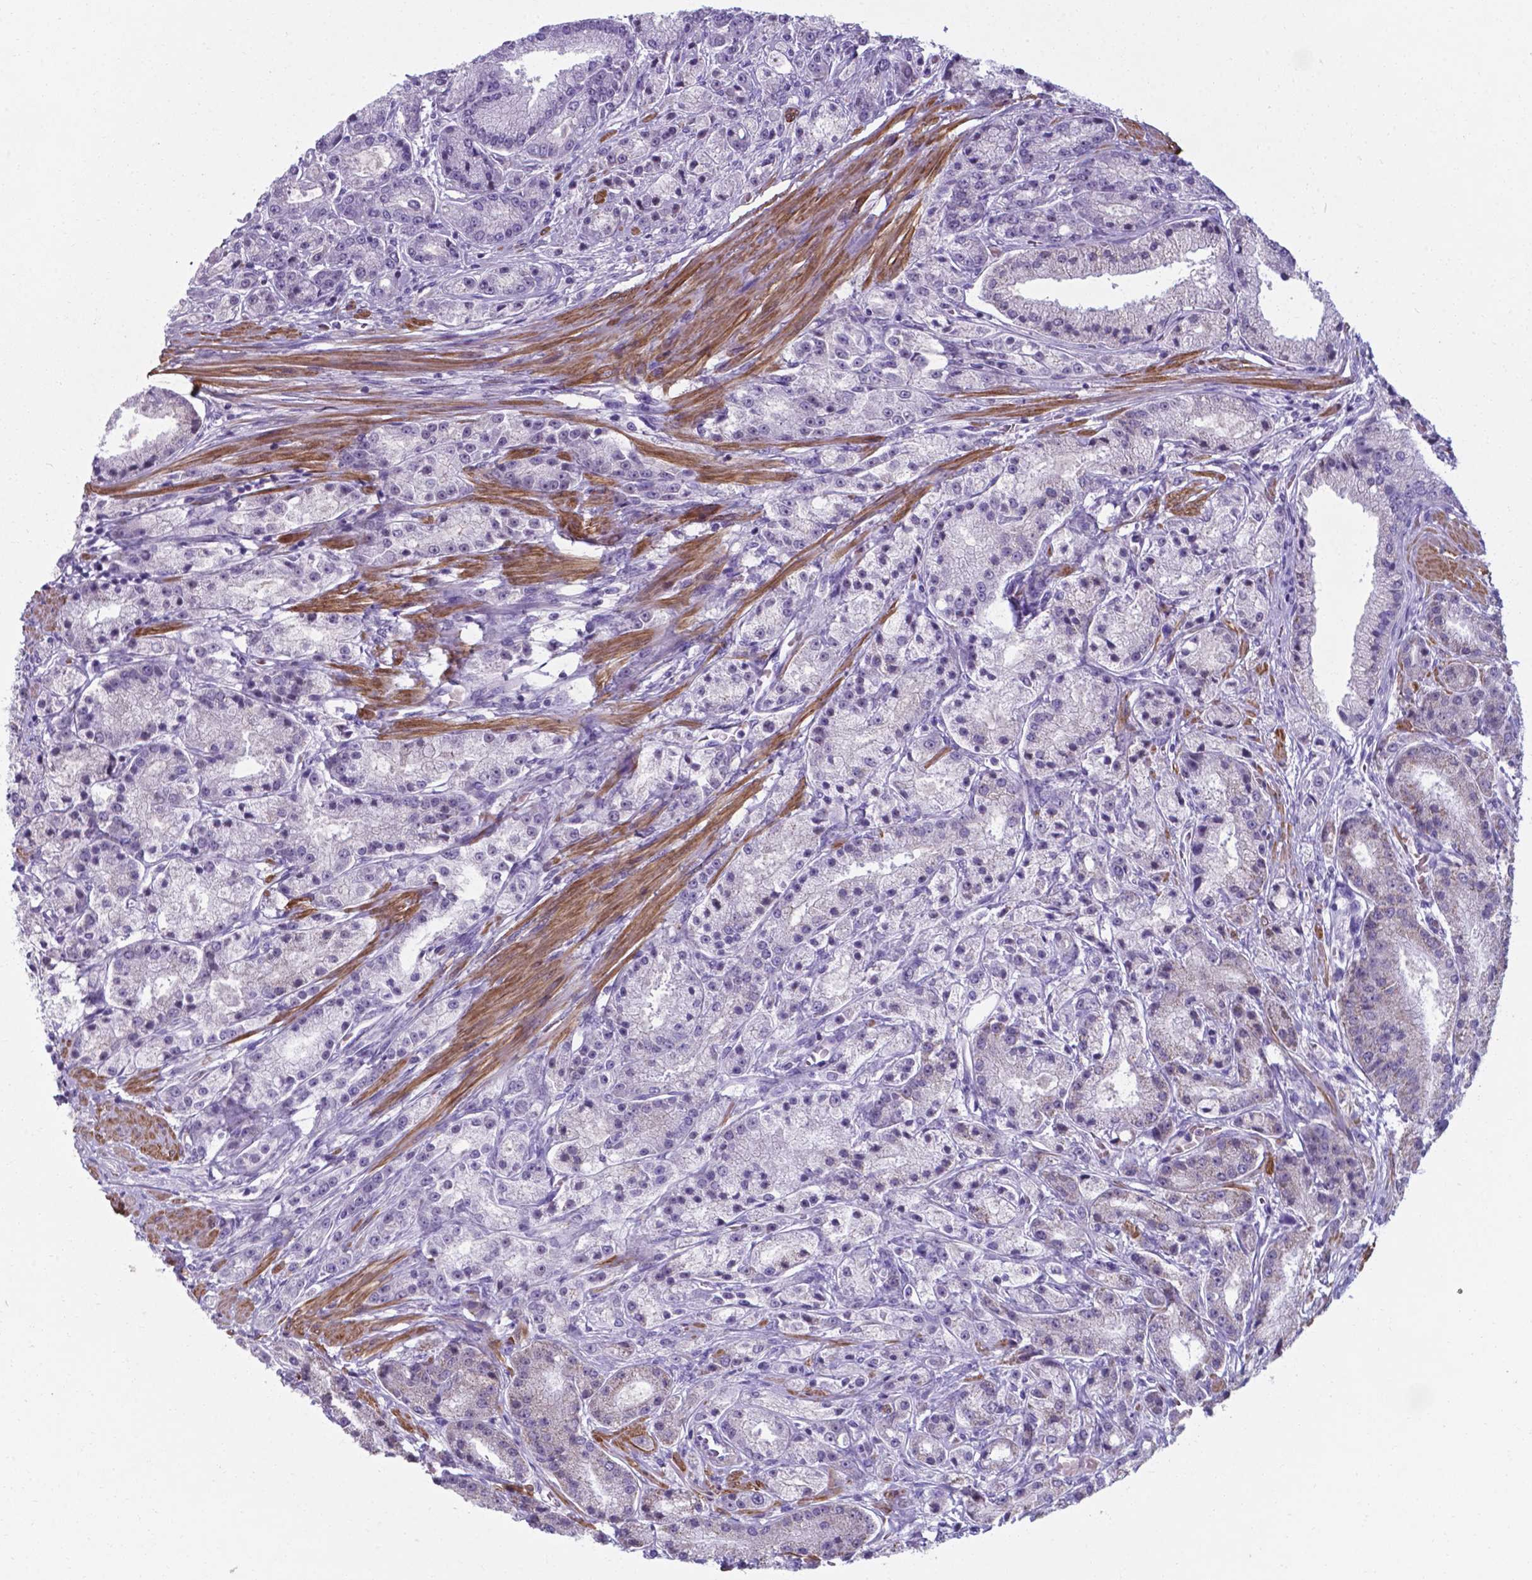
{"staining": {"intensity": "negative", "quantity": "none", "location": "none"}, "tissue": "prostate cancer", "cell_type": "Tumor cells", "image_type": "cancer", "snomed": [{"axis": "morphology", "description": "Adenocarcinoma, High grade"}, {"axis": "topography", "description": "Prostate"}], "caption": "The photomicrograph shows no significant staining in tumor cells of high-grade adenocarcinoma (prostate). Nuclei are stained in blue.", "gene": "AP5B1", "patient": {"sex": "male", "age": 67}}